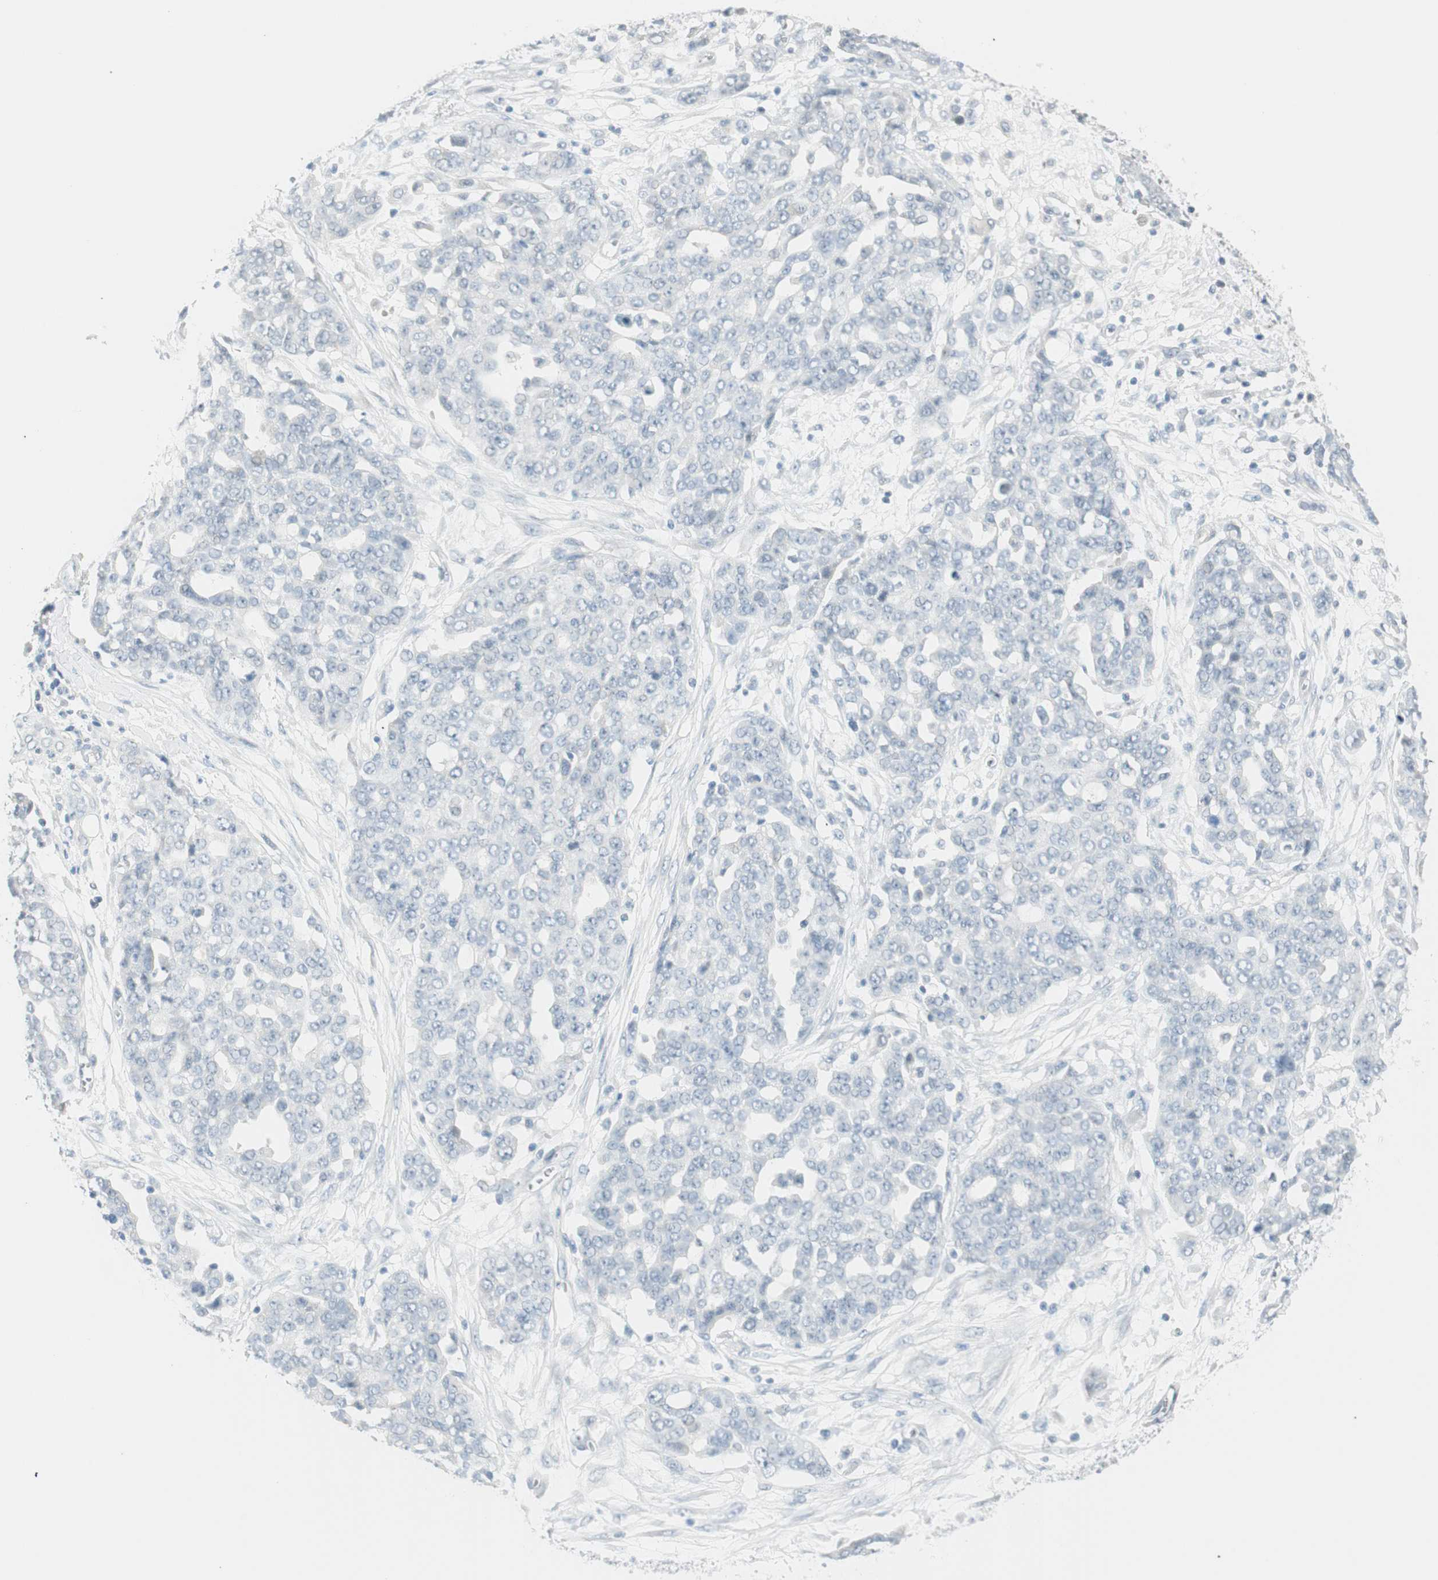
{"staining": {"intensity": "negative", "quantity": "none", "location": "none"}, "tissue": "ovarian cancer", "cell_type": "Tumor cells", "image_type": "cancer", "snomed": [{"axis": "morphology", "description": "Cystadenocarcinoma, serous, NOS"}, {"axis": "topography", "description": "Soft tissue"}, {"axis": "topography", "description": "Ovary"}], "caption": "An immunohistochemistry (IHC) photomicrograph of ovarian cancer (serous cystadenocarcinoma) is shown. There is no staining in tumor cells of ovarian cancer (serous cystadenocarcinoma).", "gene": "MLLT10", "patient": {"sex": "female", "age": 57}}